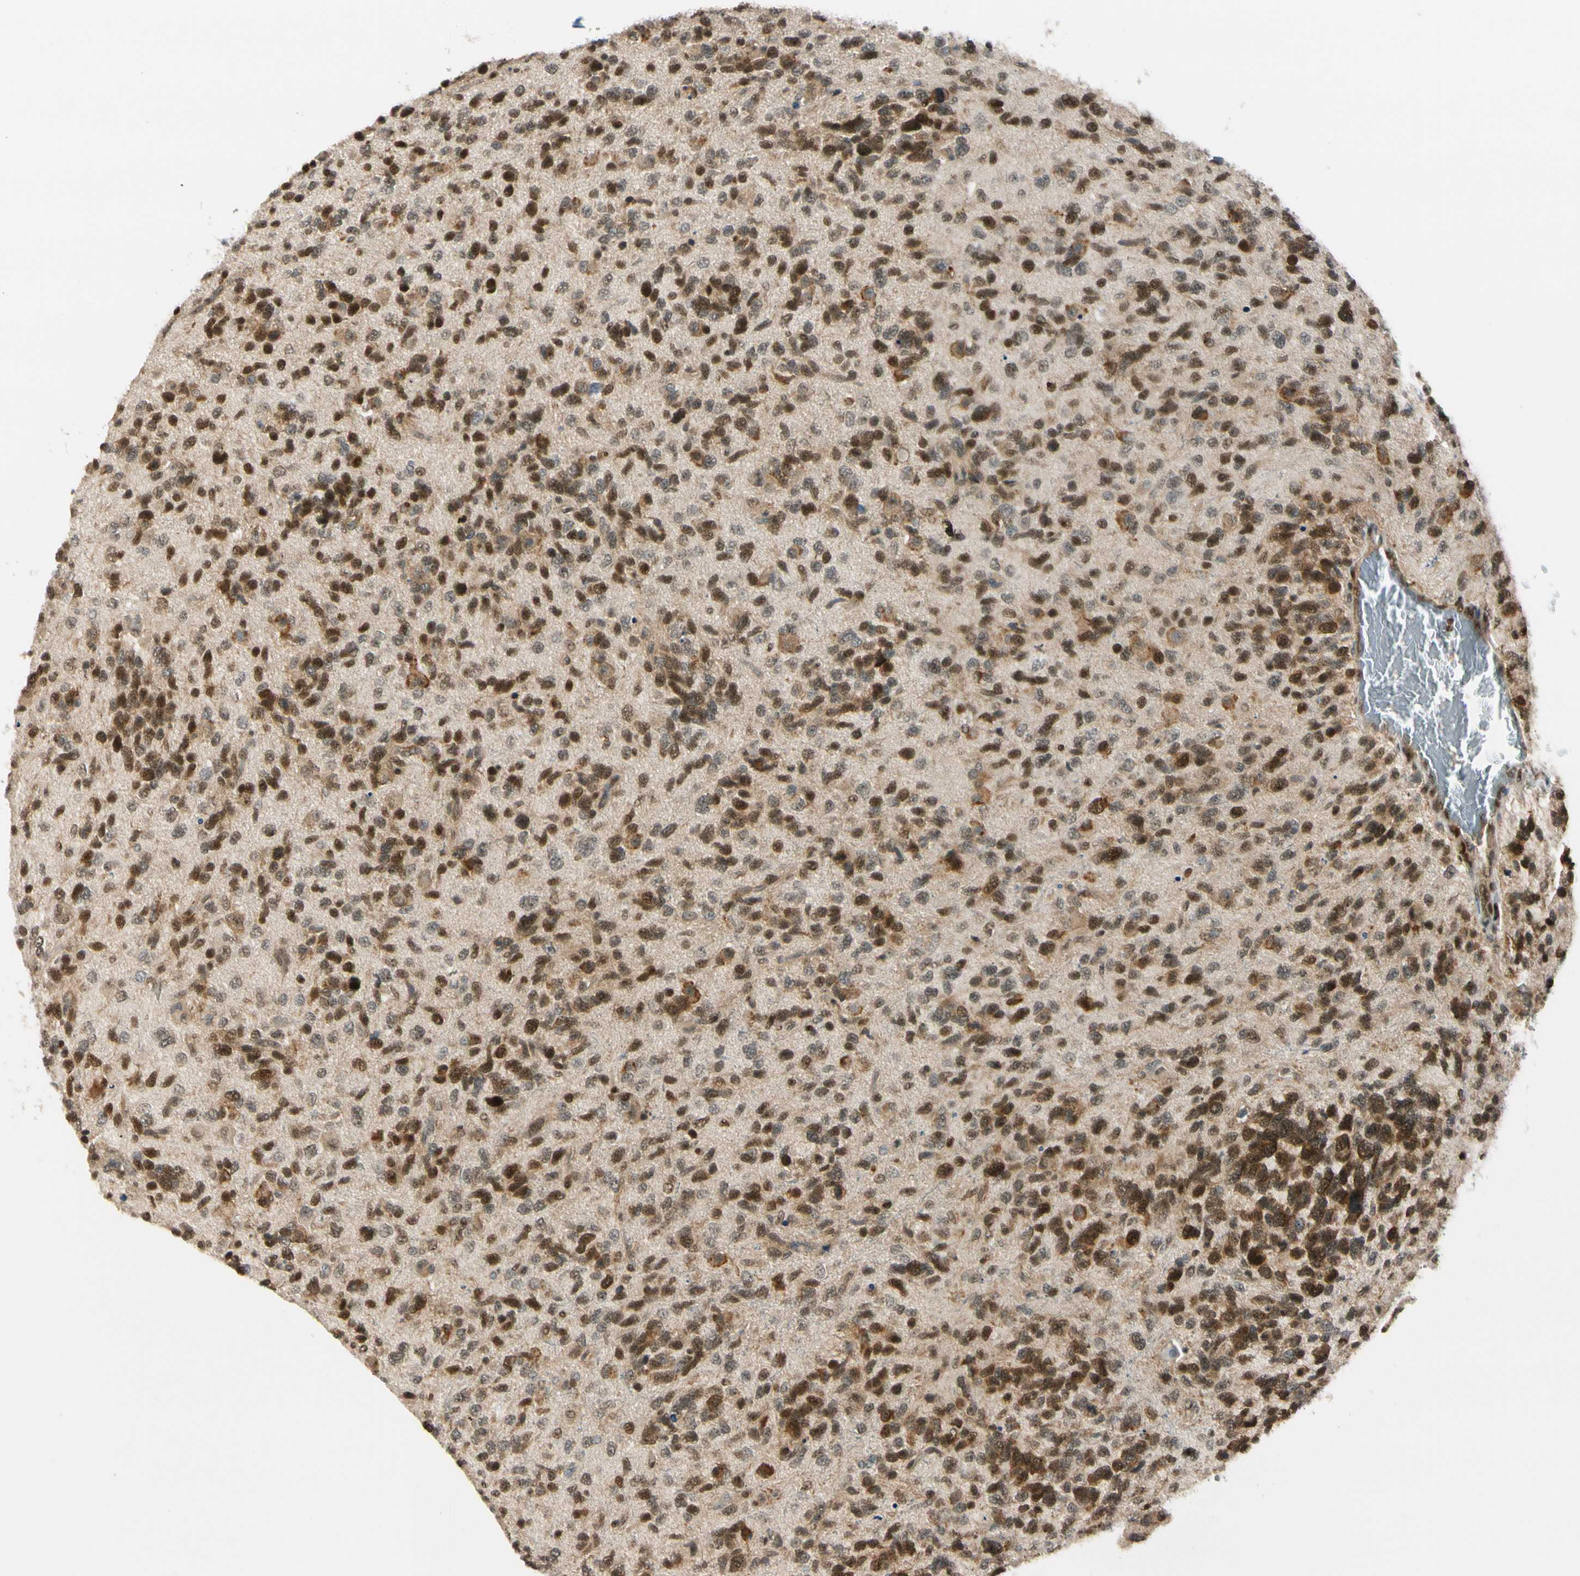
{"staining": {"intensity": "strong", "quantity": ">75%", "location": "cytoplasmic/membranous,nuclear"}, "tissue": "glioma", "cell_type": "Tumor cells", "image_type": "cancer", "snomed": [{"axis": "morphology", "description": "Glioma, malignant, High grade"}, {"axis": "topography", "description": "Brain"}], "caption": "The immunohistochemical stain labels strong cytoplasmic/membranous and nuclear expression in tumor cells of malignant glioma (high-grade) tissue.", "gene": "DAXX", "patient": {"sex": "female", "age": 58}}